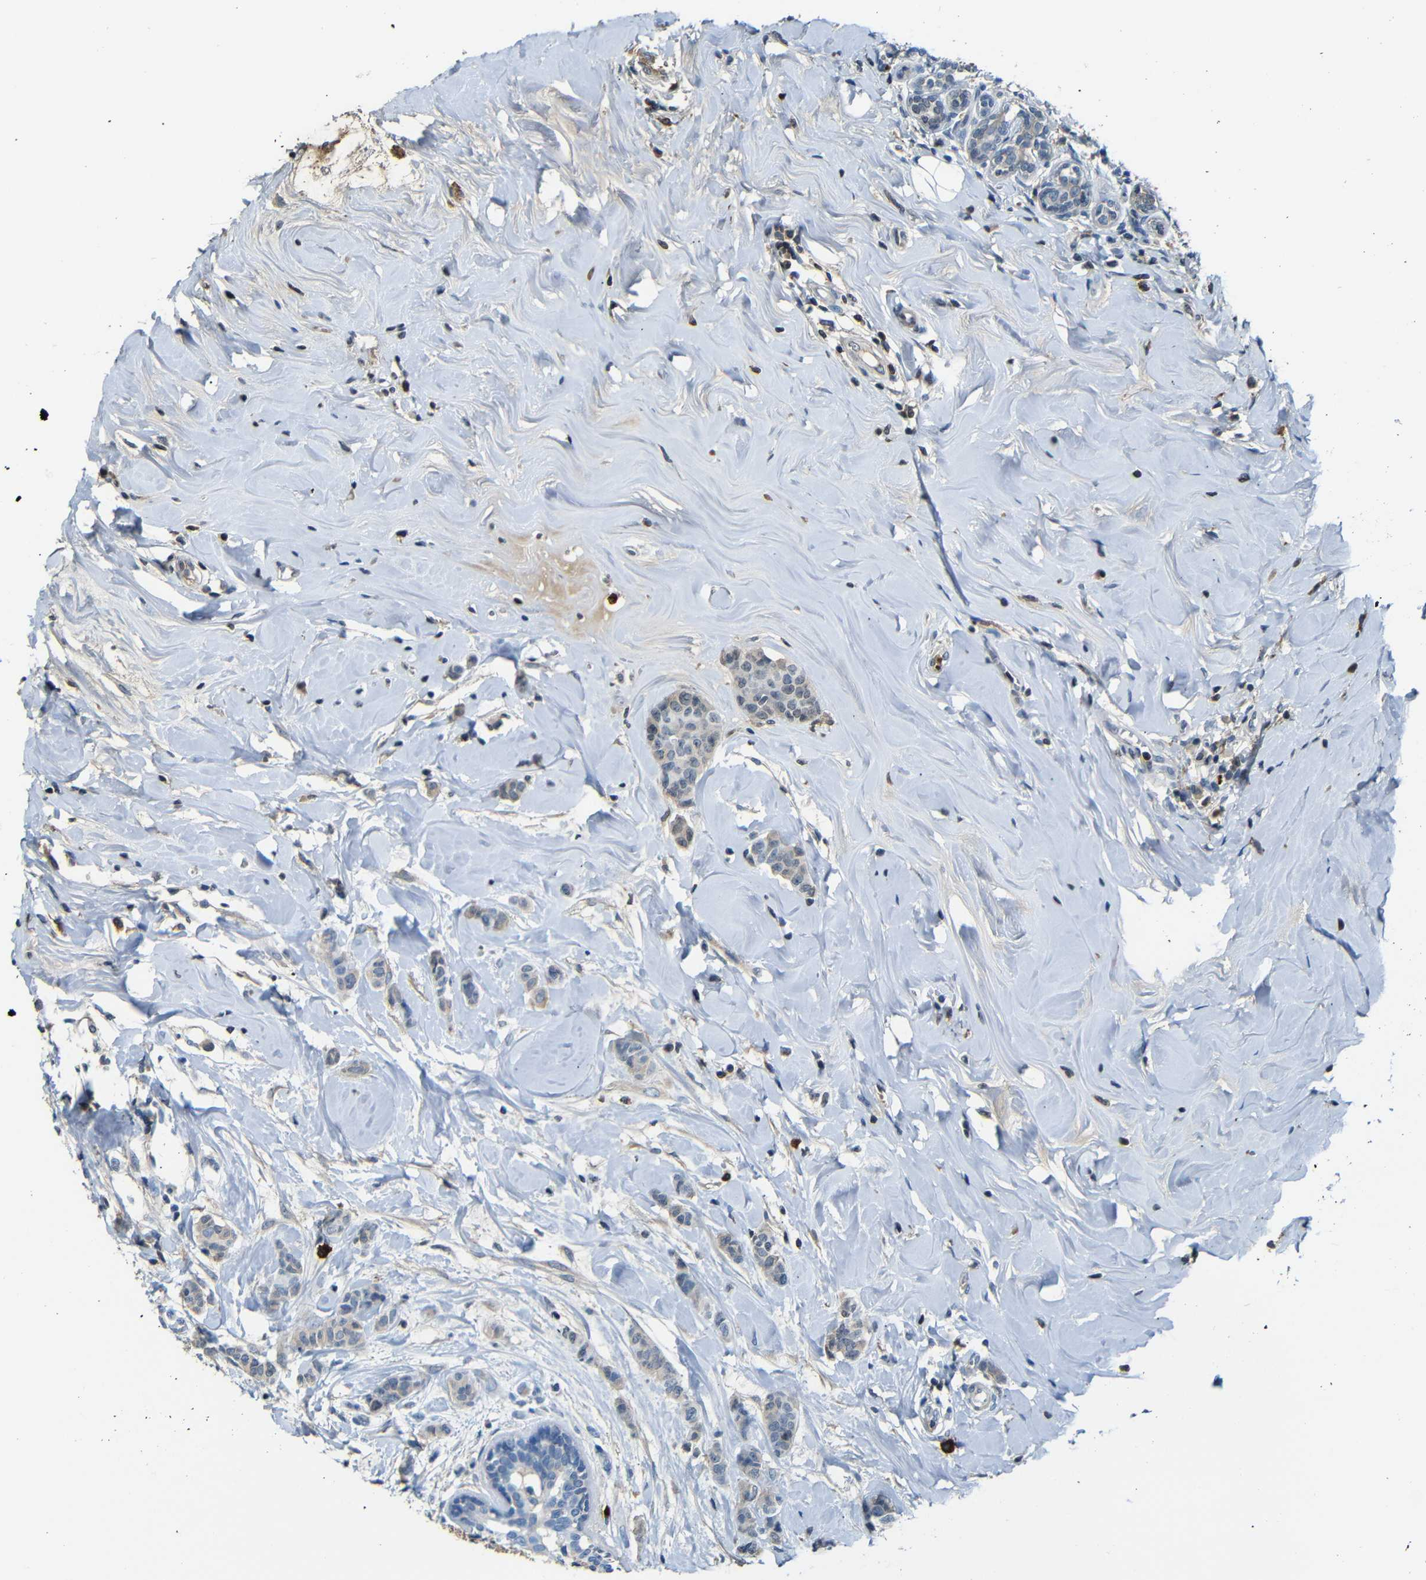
{"staining": {"intensity": "weak", "quantity": ">75%", "location": "cytoplasmic/membranous"}, "tissue": "breast cancer", "cell_type": "Tumor cells", "image_type": "cancer", "snomed": [{"axis": "morphology", "description": "Normal tissue, NOS"}, {"axis": "morphology", "description": "Duct carcinoma"}, {"axis": "topography", "description": "Breast"}], "caption": "Protein staining shows weak cytoplasmic/membranous expression in approximately >75% of tumor cells in breast invasive ductal carcinoma. The protein is stained brown, and the nuclei are stained in blue (DAB (3,3'-diaminobenzidine) IHC with brightfield microscopy, high magnification).", "gene": "SERPINA1", "patient": {"sex": "female", "age": 40}}